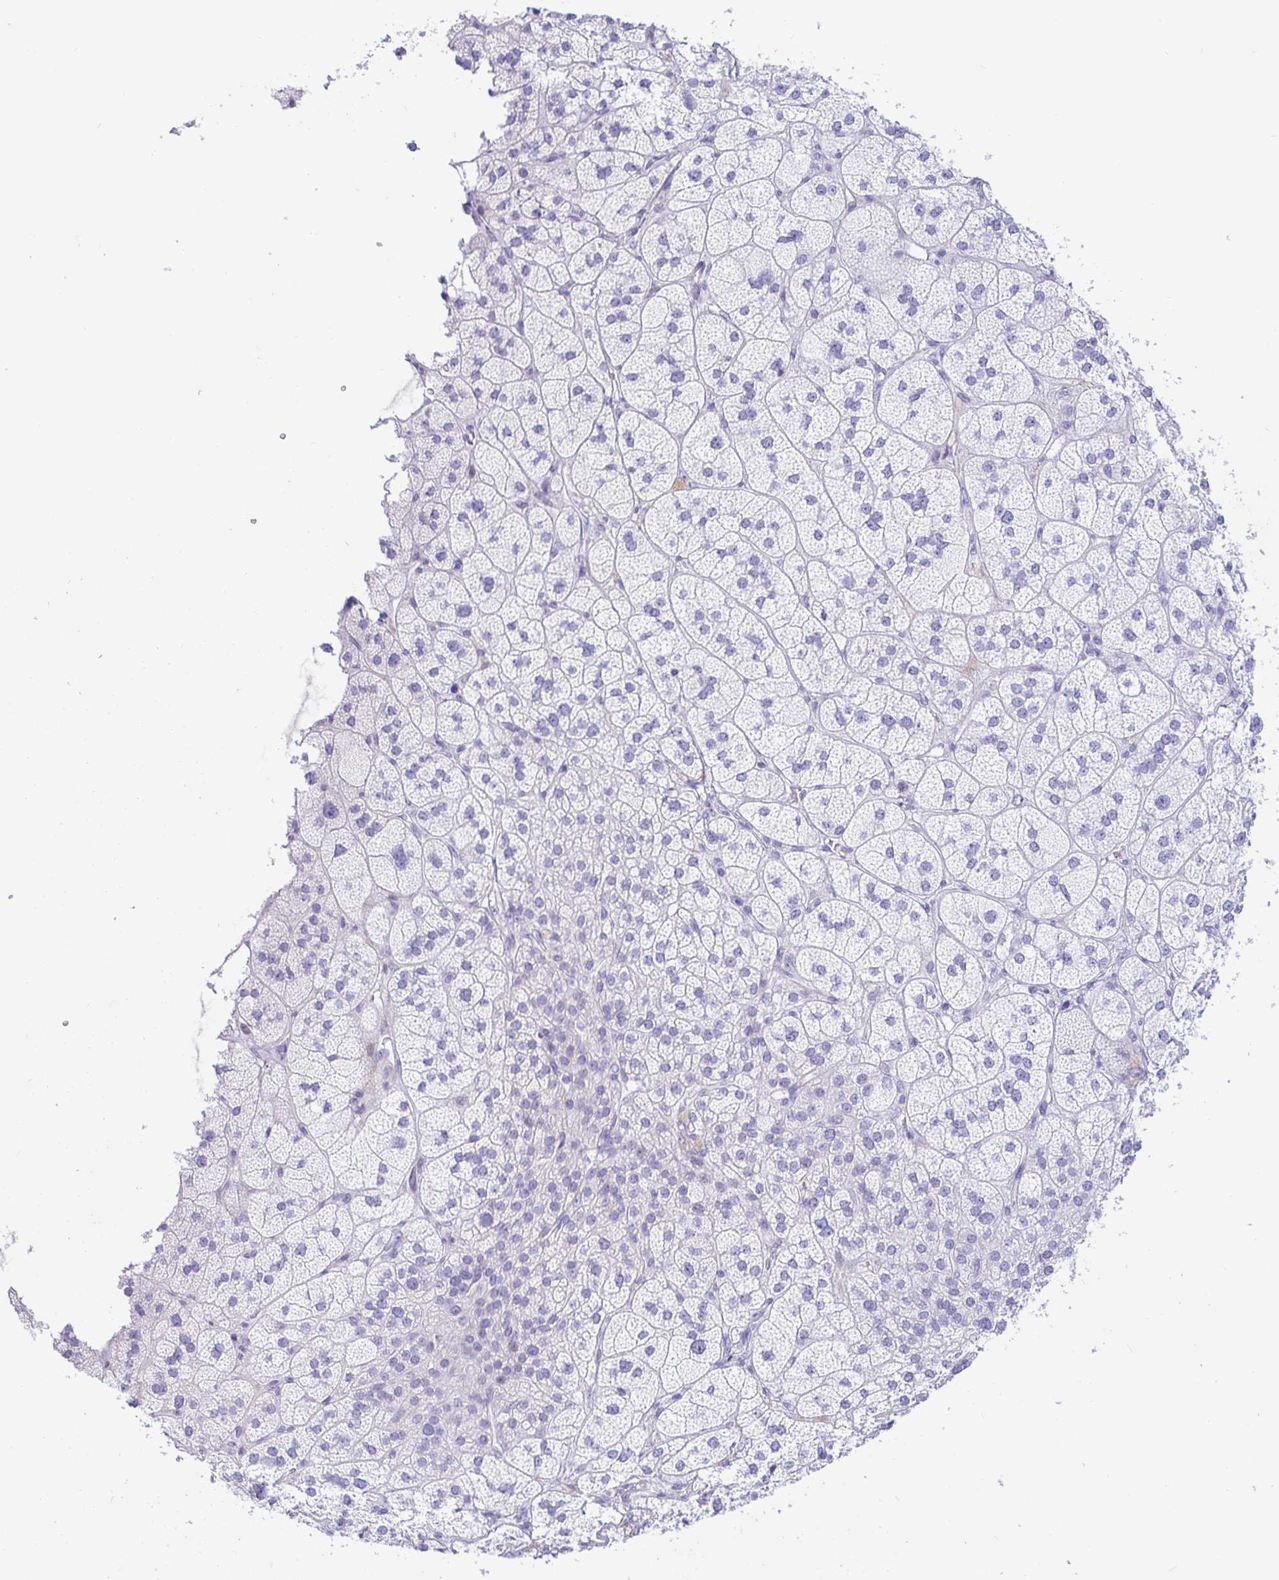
{"staining": {"intensity": "negative", "quantity": "none", "location": "none"}, "tissue": "adrenal gland", "cell_type": "Glandular cells", "image_type": "normal", "snomed": [{"axis": "morphology", "description": "Normal tissue, NOS"}, {"axis": "topography", "description": "Adrenal gland"}], "caption": "High magnification brightfield microscopy of benign adrenal gland stained with DAB (3,3'-diaminobenzidine) (brown) and counterstained with hematoxylin (blue): glandular cells show no significant positivity.", "gene": "PINLYP", "patient": {"sex": "female", "age": 60}}